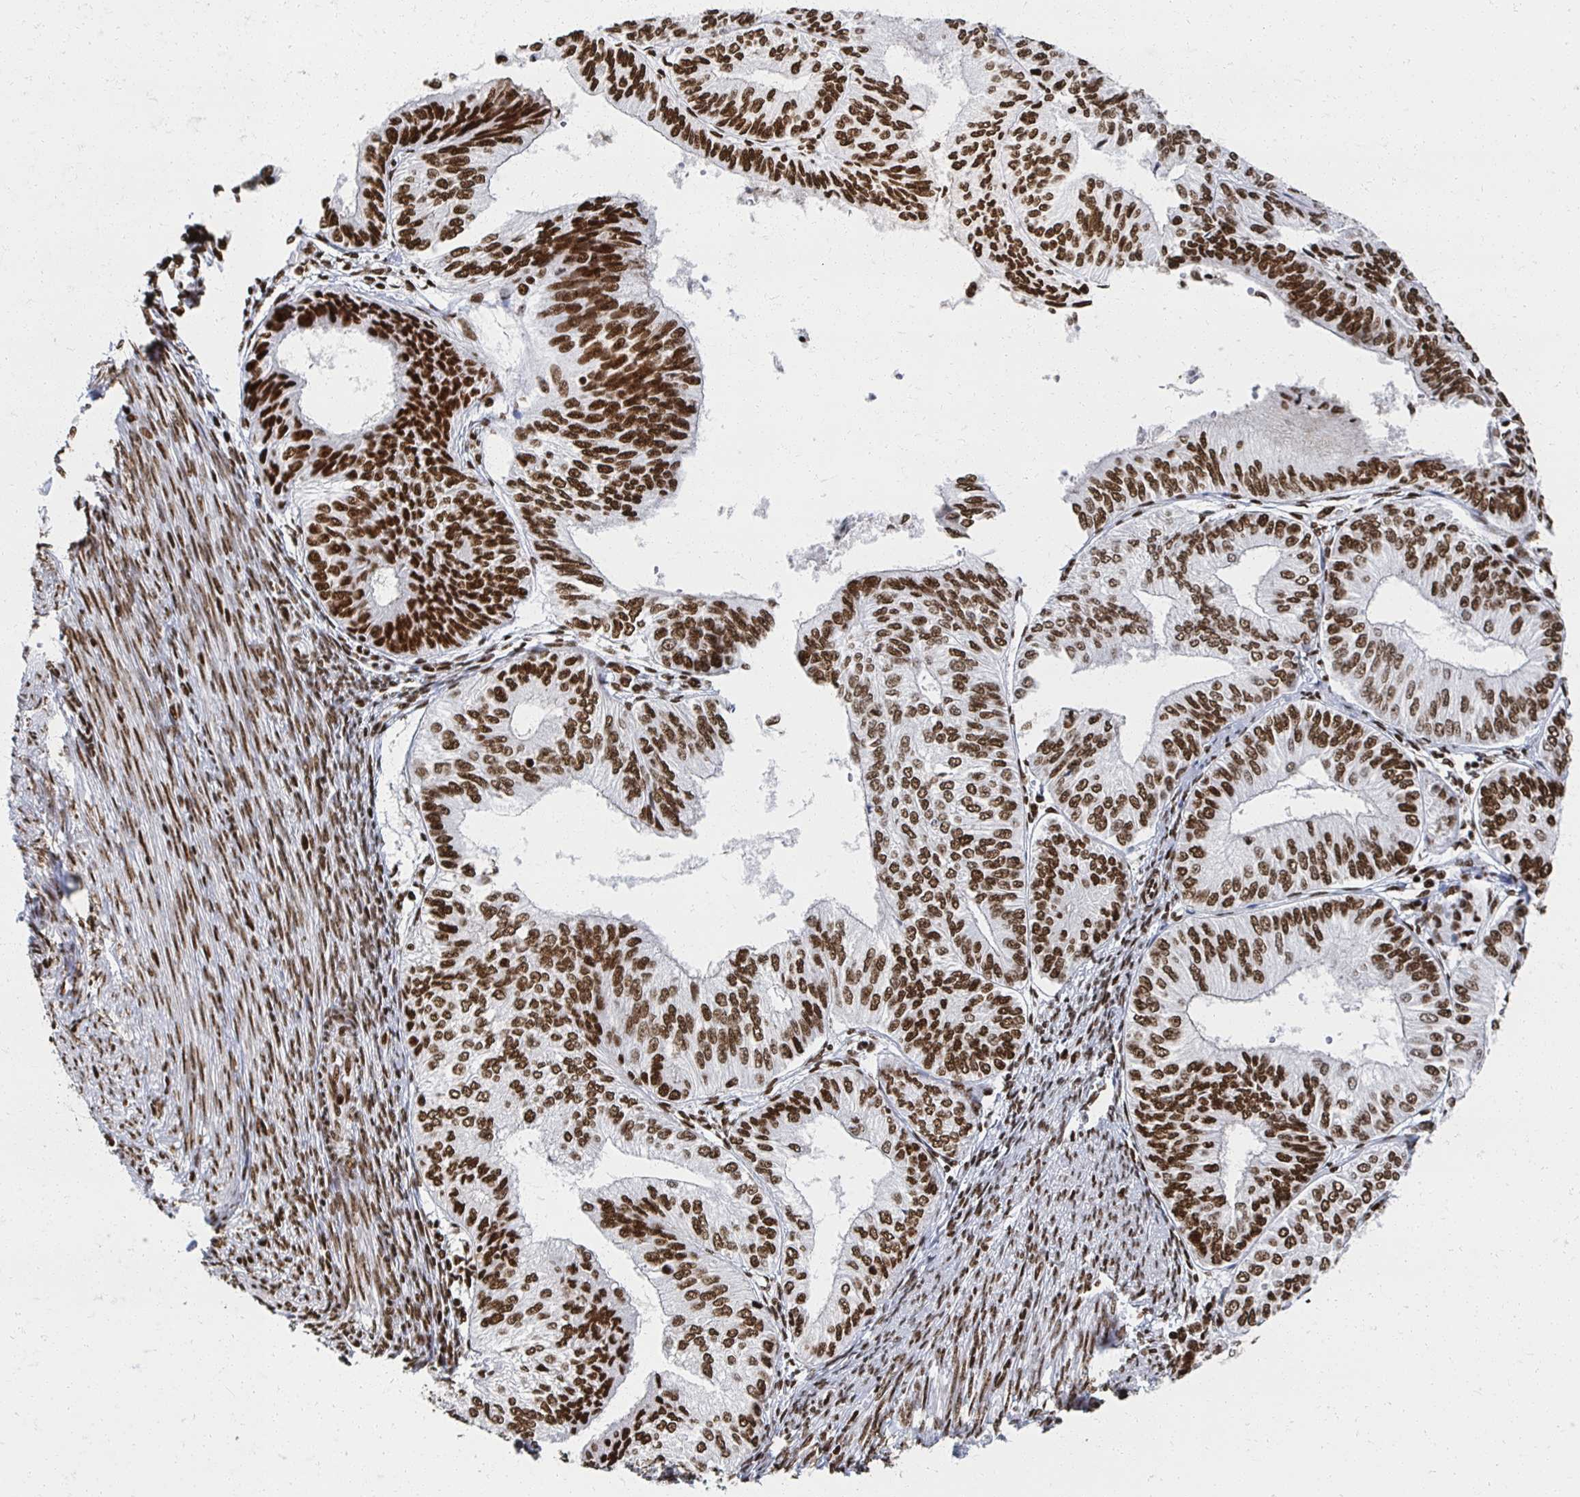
{"staining": {"intensity": "strong", "quantity": ">75%", "location": "nuclear"}, "tissue": "endometrial cancer", "cell_type": "Tumor cells", "image_type": "cancer", "snomed": [{"axis": "morphology", "description": "Adenocarcinoma, NOS"}, {"axis": "topography", "description": "Endometrium"}], "caption": "A brown stain highlights strong nuclear positivity of a protein in human endometrial cancer tumor cells. The staining was performed using DAB (3,3'-diaminobenzidine), with brown indicating positive protein expression. Nuclei are stained blue with hematoxylin.", "gene": "RBBP7", "patient": {"sex": "female", "age": 58}}